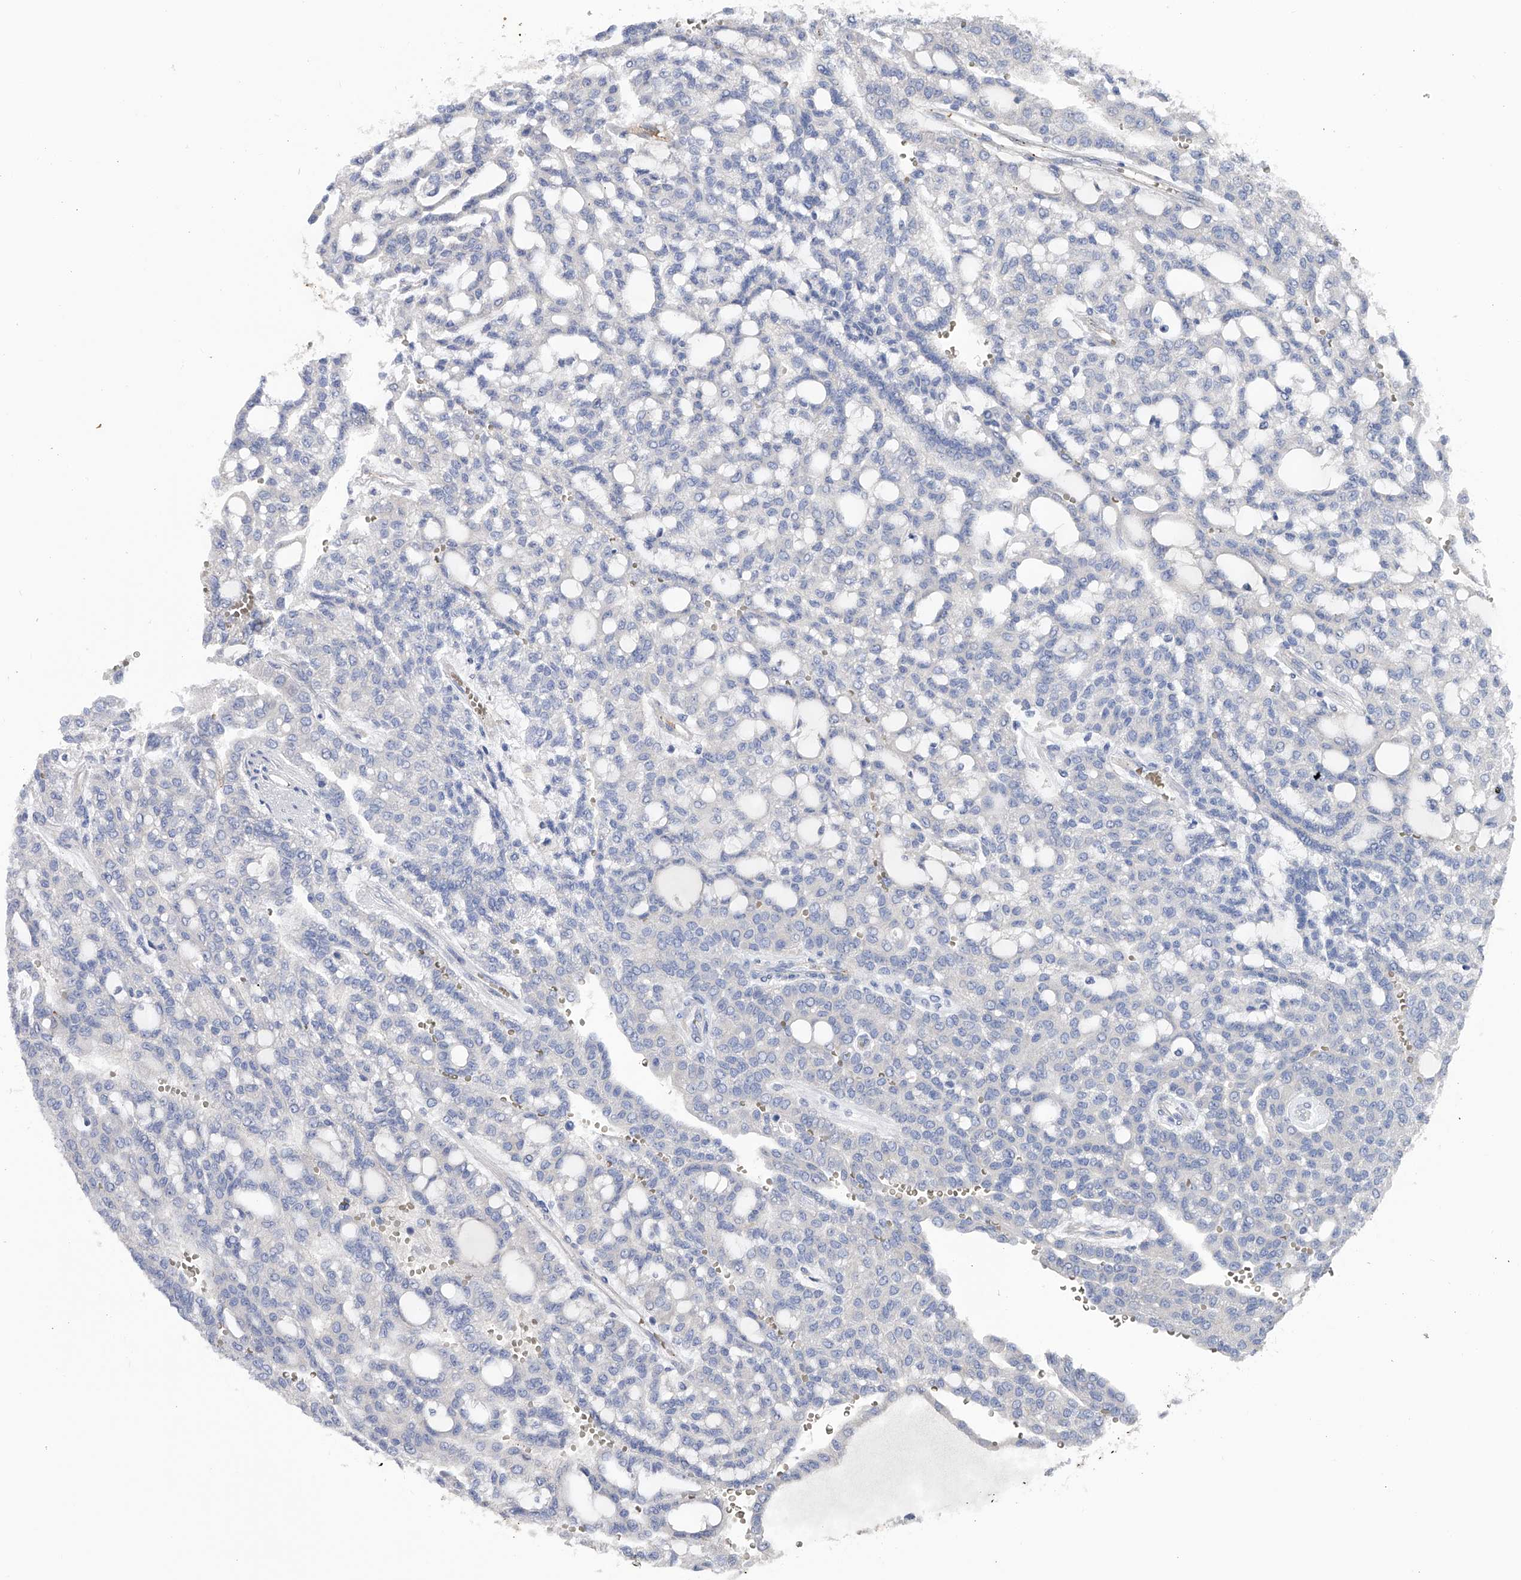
{"staining": {"intensity": "negative", "quantity": "none", "location": "none"}, "tissue": "renal cancer", "cell_type": "Tumor cells", "image_type": "cancer", "snomed": [{"axis": "morphology", "description": "Adenocarcinoma, NOS"}, {"axis": "topography", "description": "Kidney"}], "caption": "Photomicrograph shows no significant protein staining in tumor cells of adenocarcinoma (renal).", "gene": "RWDD2A", "patient": {"sex": "male", "age": 63}}